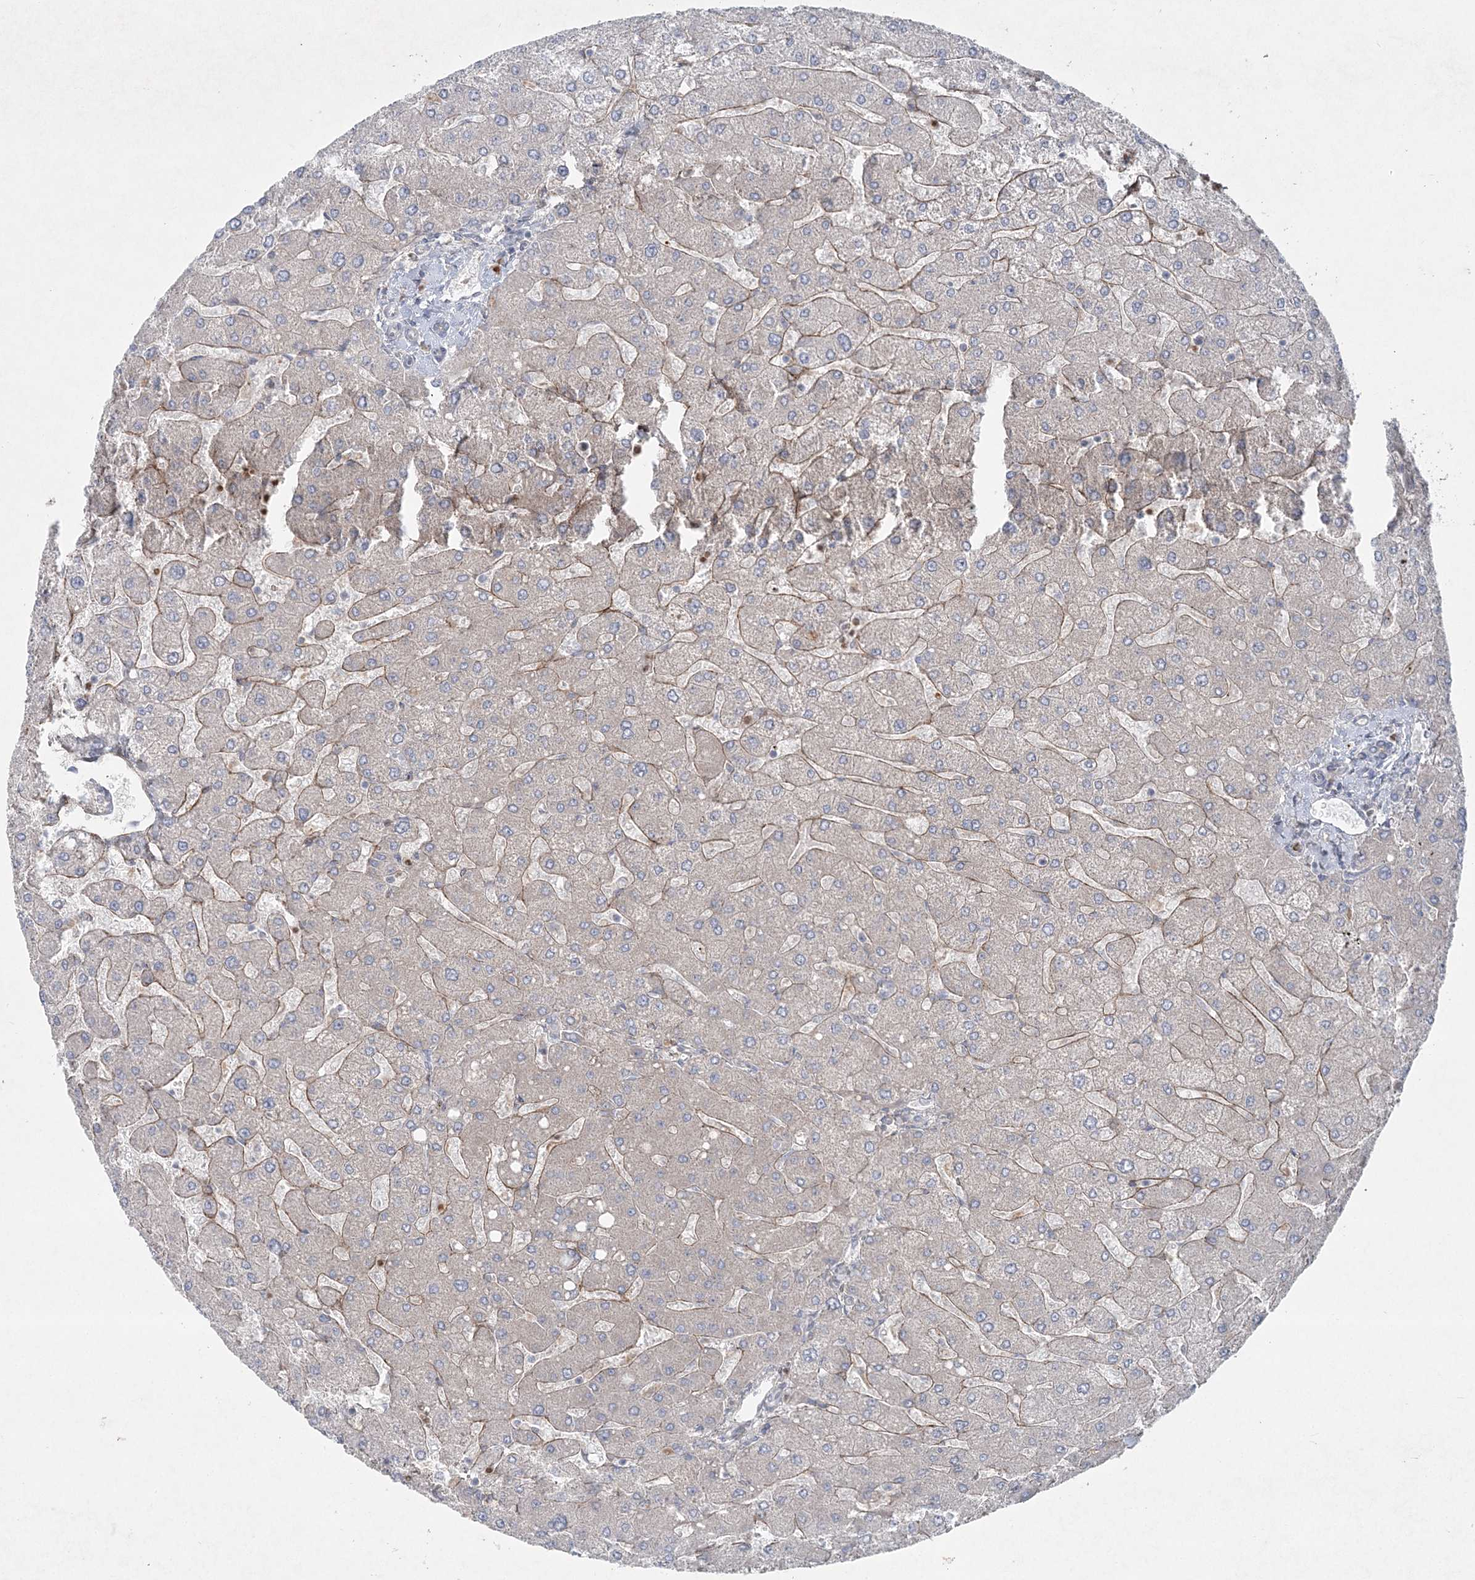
{"staining": {"intensity": "negative", "quantity": "none", "location": "none"}, "tissue": "liver", "cell_type": "Cholangiocytes", "image_type": "normal", "snomed": [{"axis": "morphology", "description": "Normal tissue, NOS"}, {"axis": "topography", "description": "Liver"}], "caption": "Cholangiocytes show no significant protein staining in unremarkable liver. (DAB IHC, high magnification).", "gene": "LRPPRC", "patient": {"sex": "male", "age": 55}}